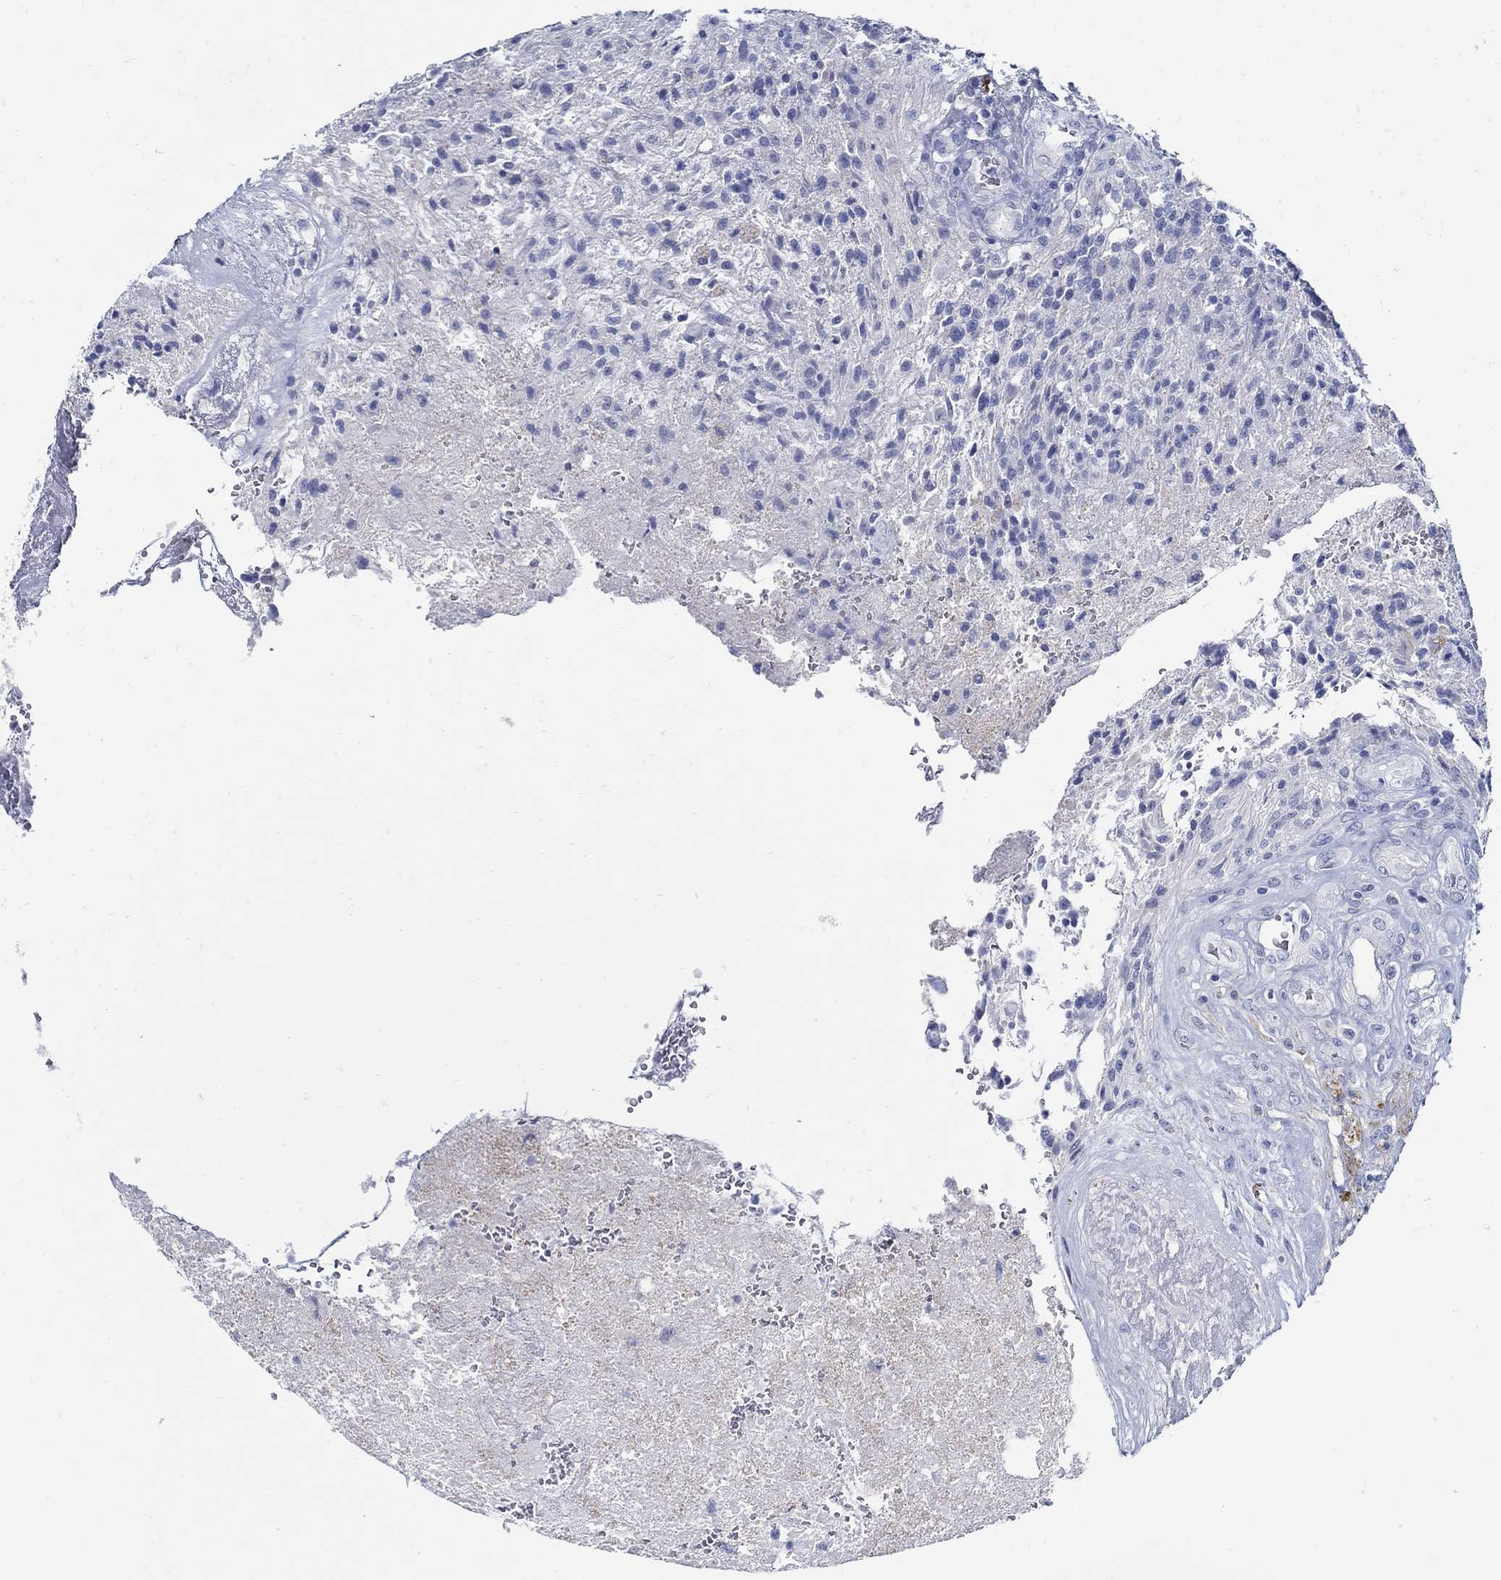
{"staining": {"intensity": "negative", "quantity": "none", "location": "none"}, "tissue": "glioma", "cell_type": "Tumor cells", "image_type": "cancer", "snomed": [{"axis": "morphology", "description": "Glioma, malignant, High grade"}, {"axis": "topography", "description": "Brain"}], "caption": "This is a histopathology image of immunohistochemistry (IHC) staining of glioma, which shows no staining in tumor cells. The staining is performed using DAB brown chromogen with nuclei counter-stained in using hematoxylin.", "gene": "PAX9", "patient": {"sex": "male", "age": 56}}